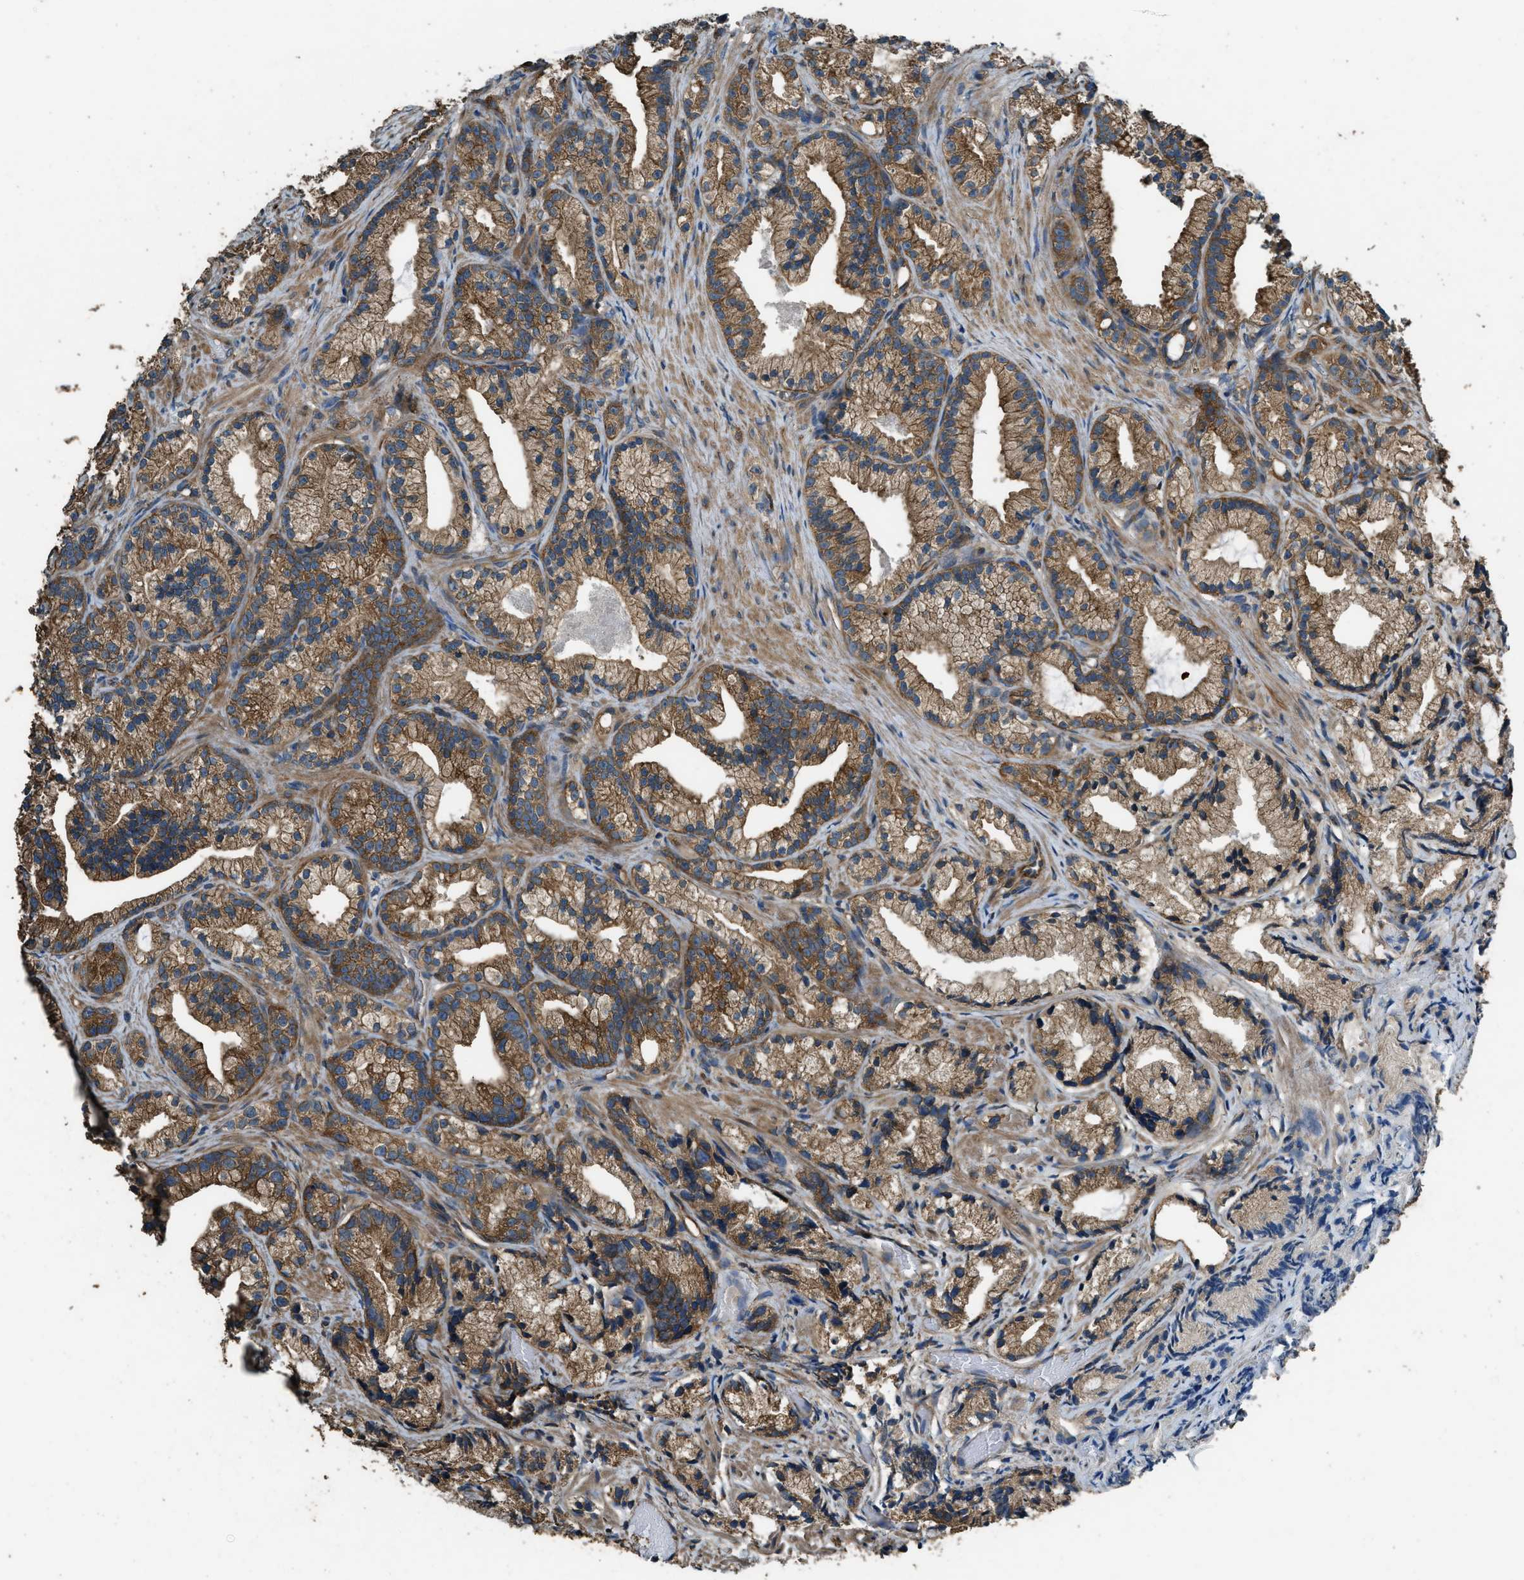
{"staining": {"intensity": "moderate", "quantity": ">75%", "location": "cytoplasmic/membranous"}, "tissue": "prostate cancer", "cell_type": "Tumor cells", "image_type": "cancer", "snomed": [{"axis": "morphology", "description": "Adenocarcinoma, Low grade"}, {"axis": "topography", "description": "Prostate"}], "caption": "Immunohistochemical staining of prostate cancer demonstrates medium levels of moderate cytoplasmic/membranous protein expression in approximately >75% of tumor cells.", "gene": "MARS1", "patient": {"sex": "male", "age": 89}}